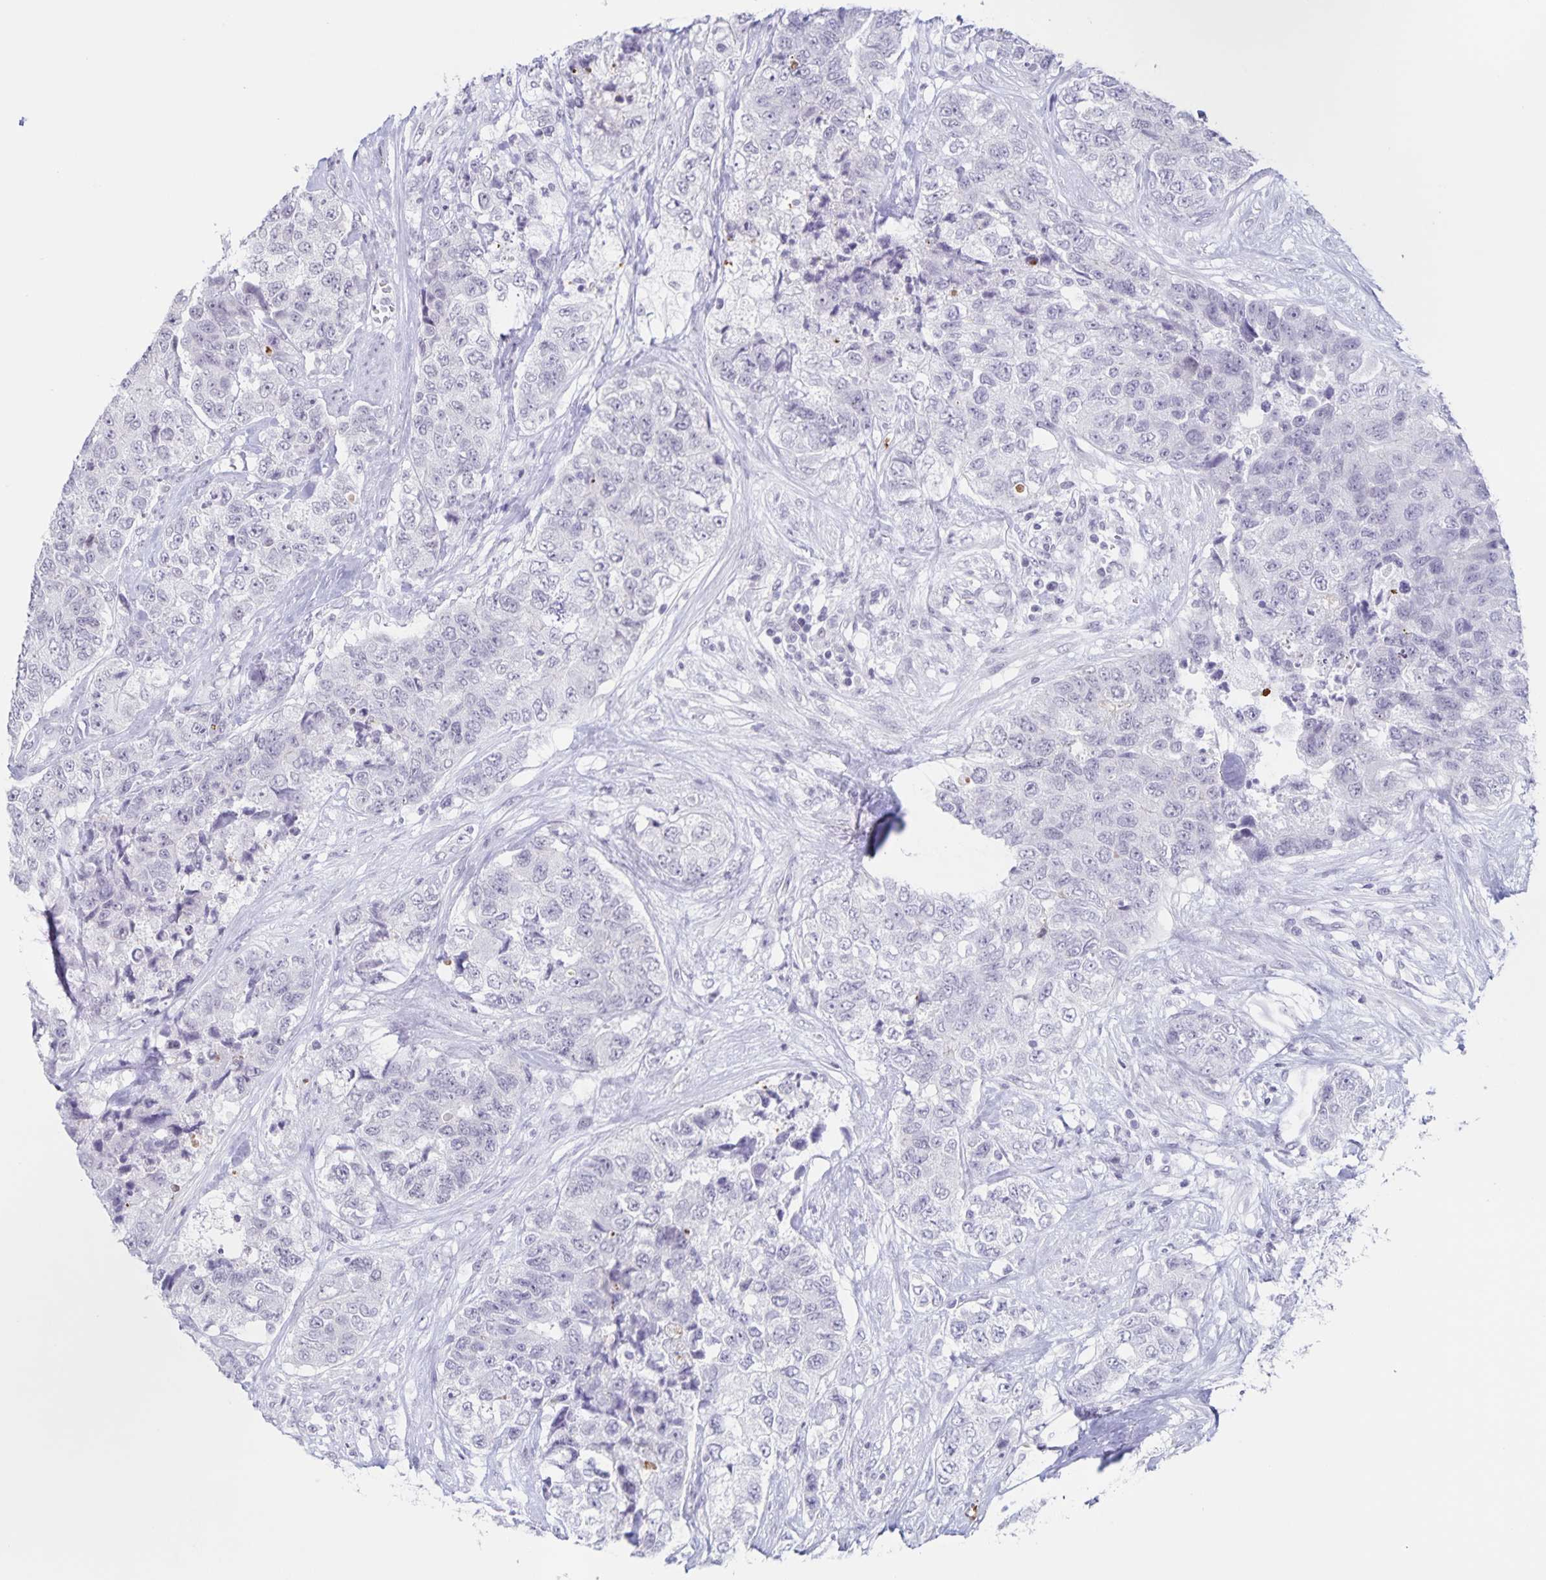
{"staining": {"intensity": "negative", "quantity": "none", "location": "none"}, "tissue": "urothelial cancer", "cell_type": "Tumor cells", "image_type": "cancer", "snomed": [{"axis": "morphology", "description": "Urothelial carcinoma, High grade"}, {"axis": "topography", "description": "Urinary bladder"}], "caption": "Immunohistochemistry (IHC) of high-grade urothelial carcinoma shows no positivity in tumor cells. The staining is performed using DAB brown chromogen with nuclei counter-stained in using hematoxylin.", "gene": "LCE6A", "patient": {"sex": "female", "age": 78}}